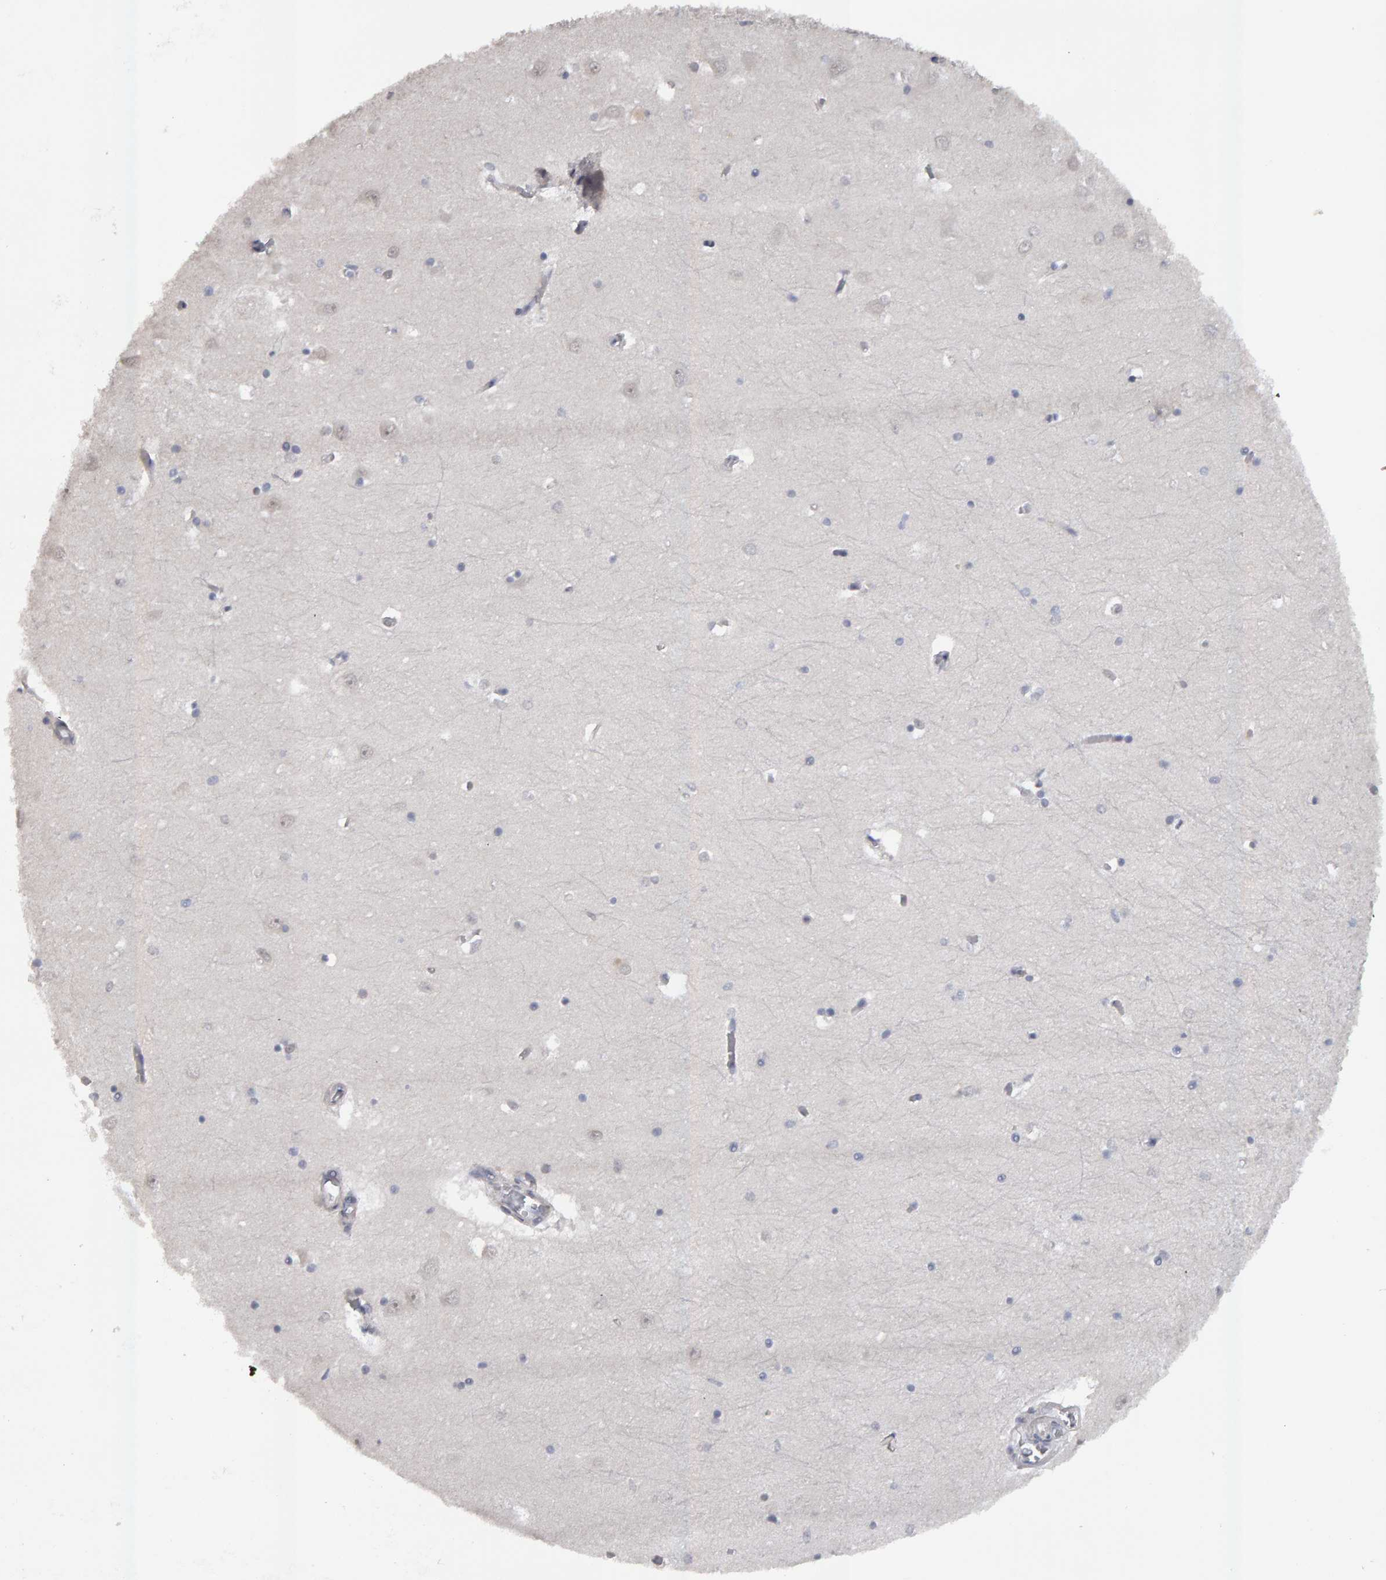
{"staining": {"intensity": "negative", "quantity": "none", "location": "none"}, "tissue": "hippocampus", "cell_type": "Glial cells", "image_type": "normal", "snomed": [{"axis": "morphology", "description": "Normal tissue, NOS"}, {"axis": "topography", "description": "Hippocampus"}], "caption": "This image is of normal hippocampus stained with immunohistochemistry to label a protein in brown with the nuclei are counter-stained blue. There is no expression in glial cells.", "gene": "IPO8", "patient": {"sex": "male", "age": 70}}